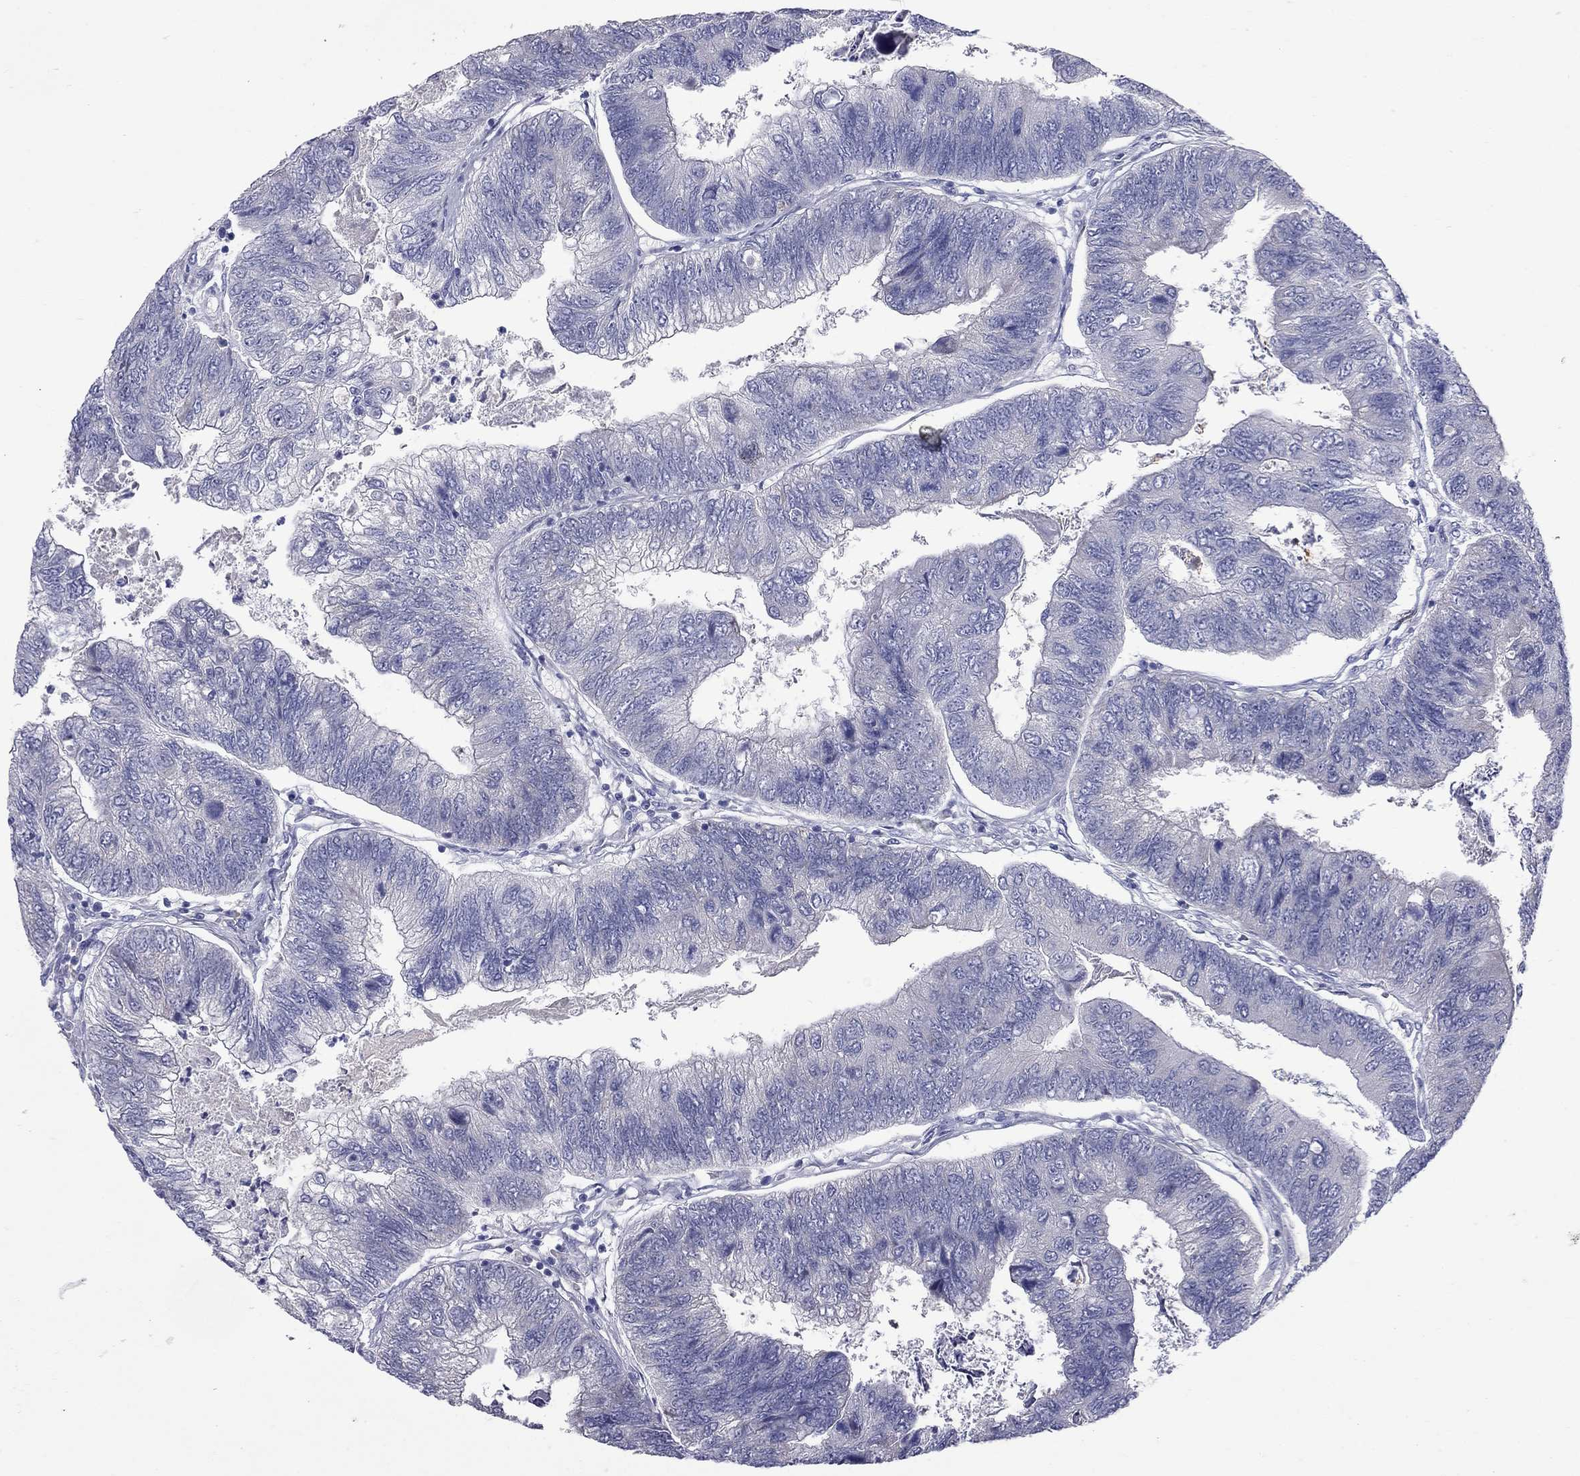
{"staining": {"intensity": "negative", "quantity": "none", "location": "none"}, "tissue": "colorectal cancer", "cell_type": "Tumor cells", "image_type": "cancer", "snomed": [{"axis": "morphology", "description": "Adenocarcinoma, NOS"}, {"axis": "topography", "description": "Colon"}], "caption": "Image shows no significant protein positivity in tumor cells of colorectal cancer. Nuclei are stained in blue.", "gene": "UNC119B", "patient": {"sex": "female", "age": 67}}